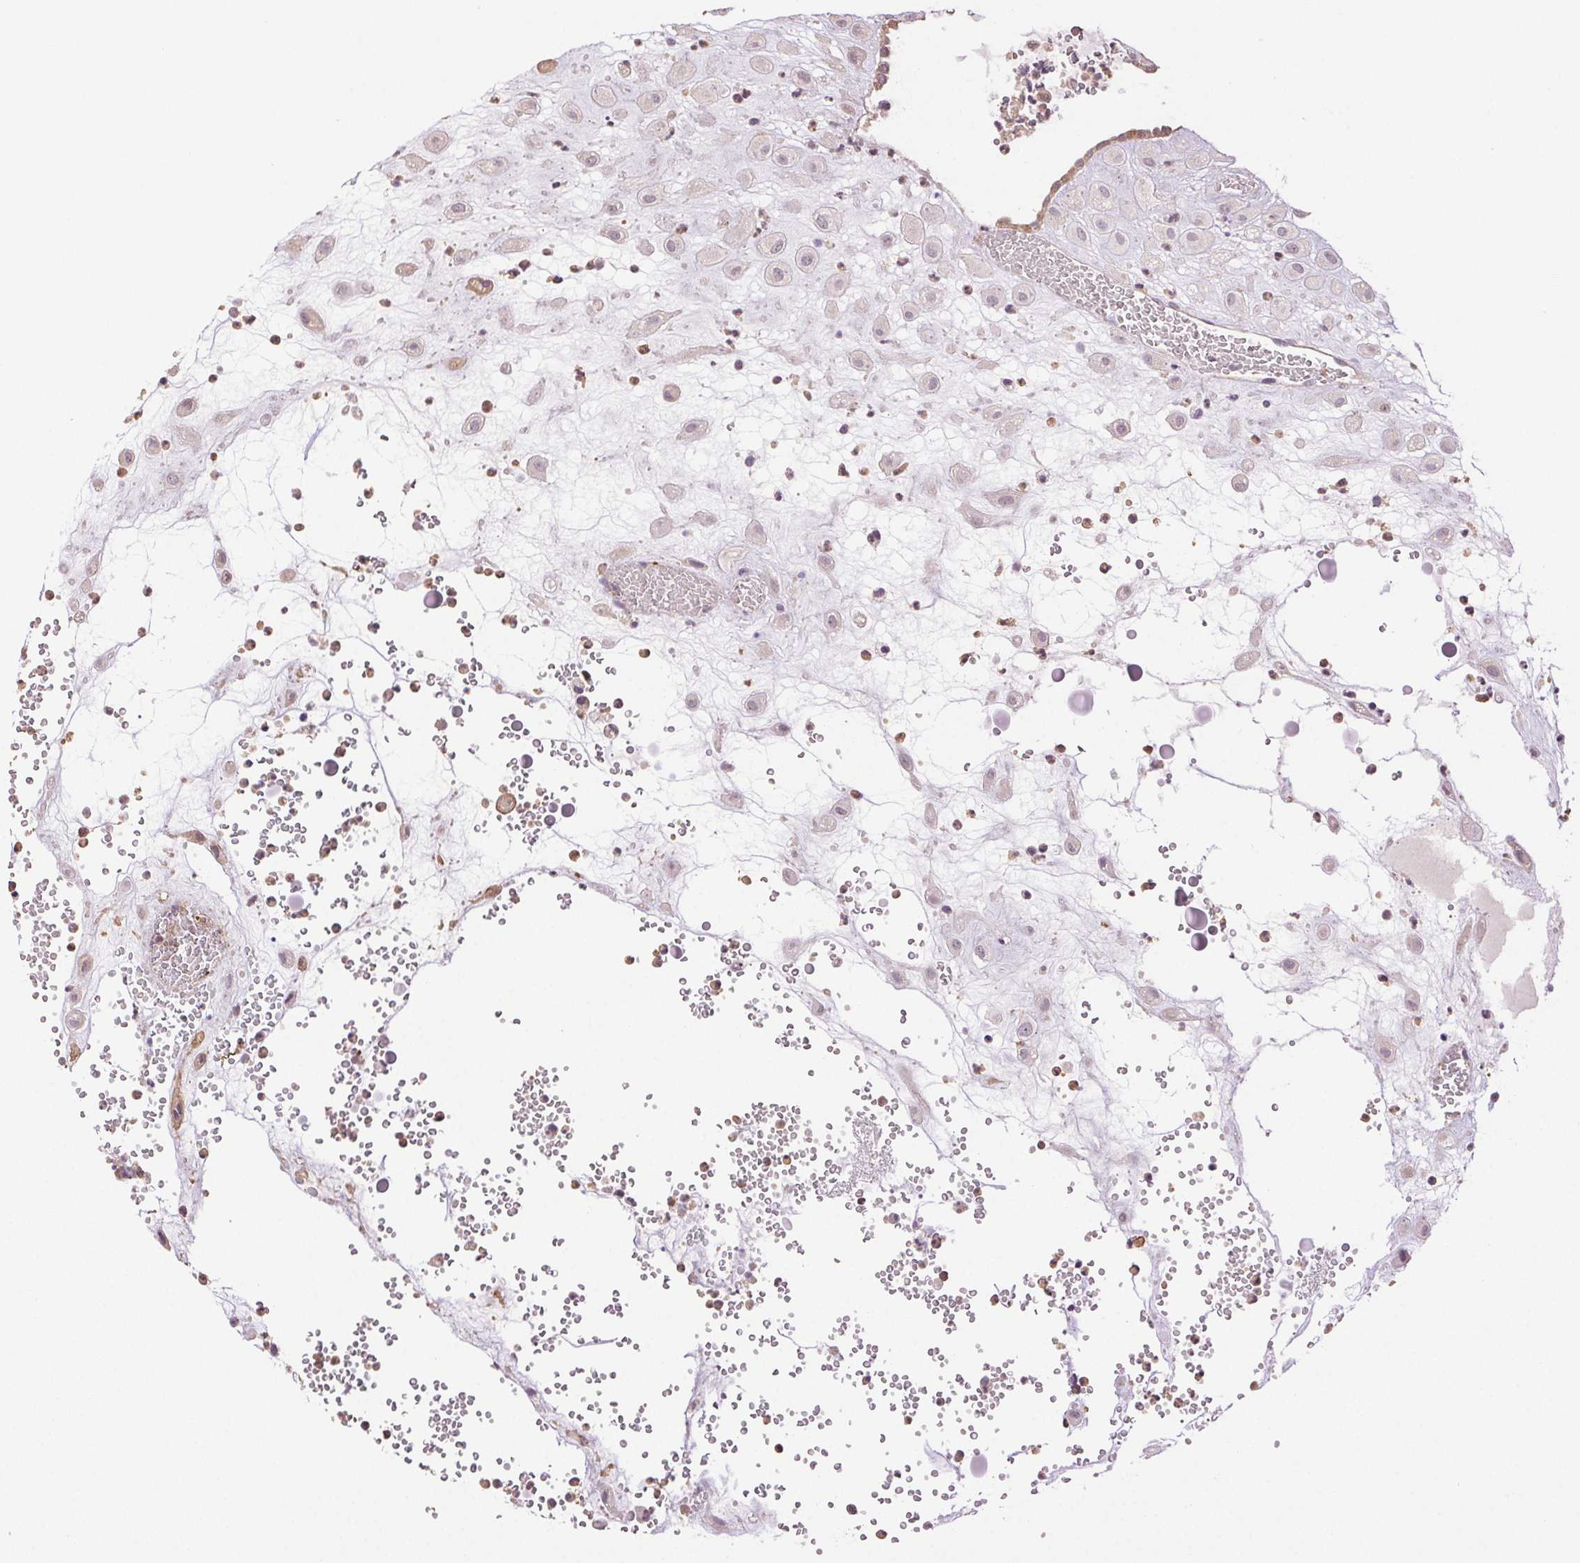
{"staining": {"intensity": "negative", "quantity": "none", "location": "none"}, "tissue": "placenta", "cell_type": "Decidual cells", "image_type": "normal", "snomed": [{"axis": "morphology", "description": "Normal tissue, NOS"}, {"axis": "topography", "description": "Placenta"}], "caption": "Decidual cells show no significant expression in unremarkable placenta.", "gene": "TMEM253", "patient": {"sex": "female", "age": 24}}